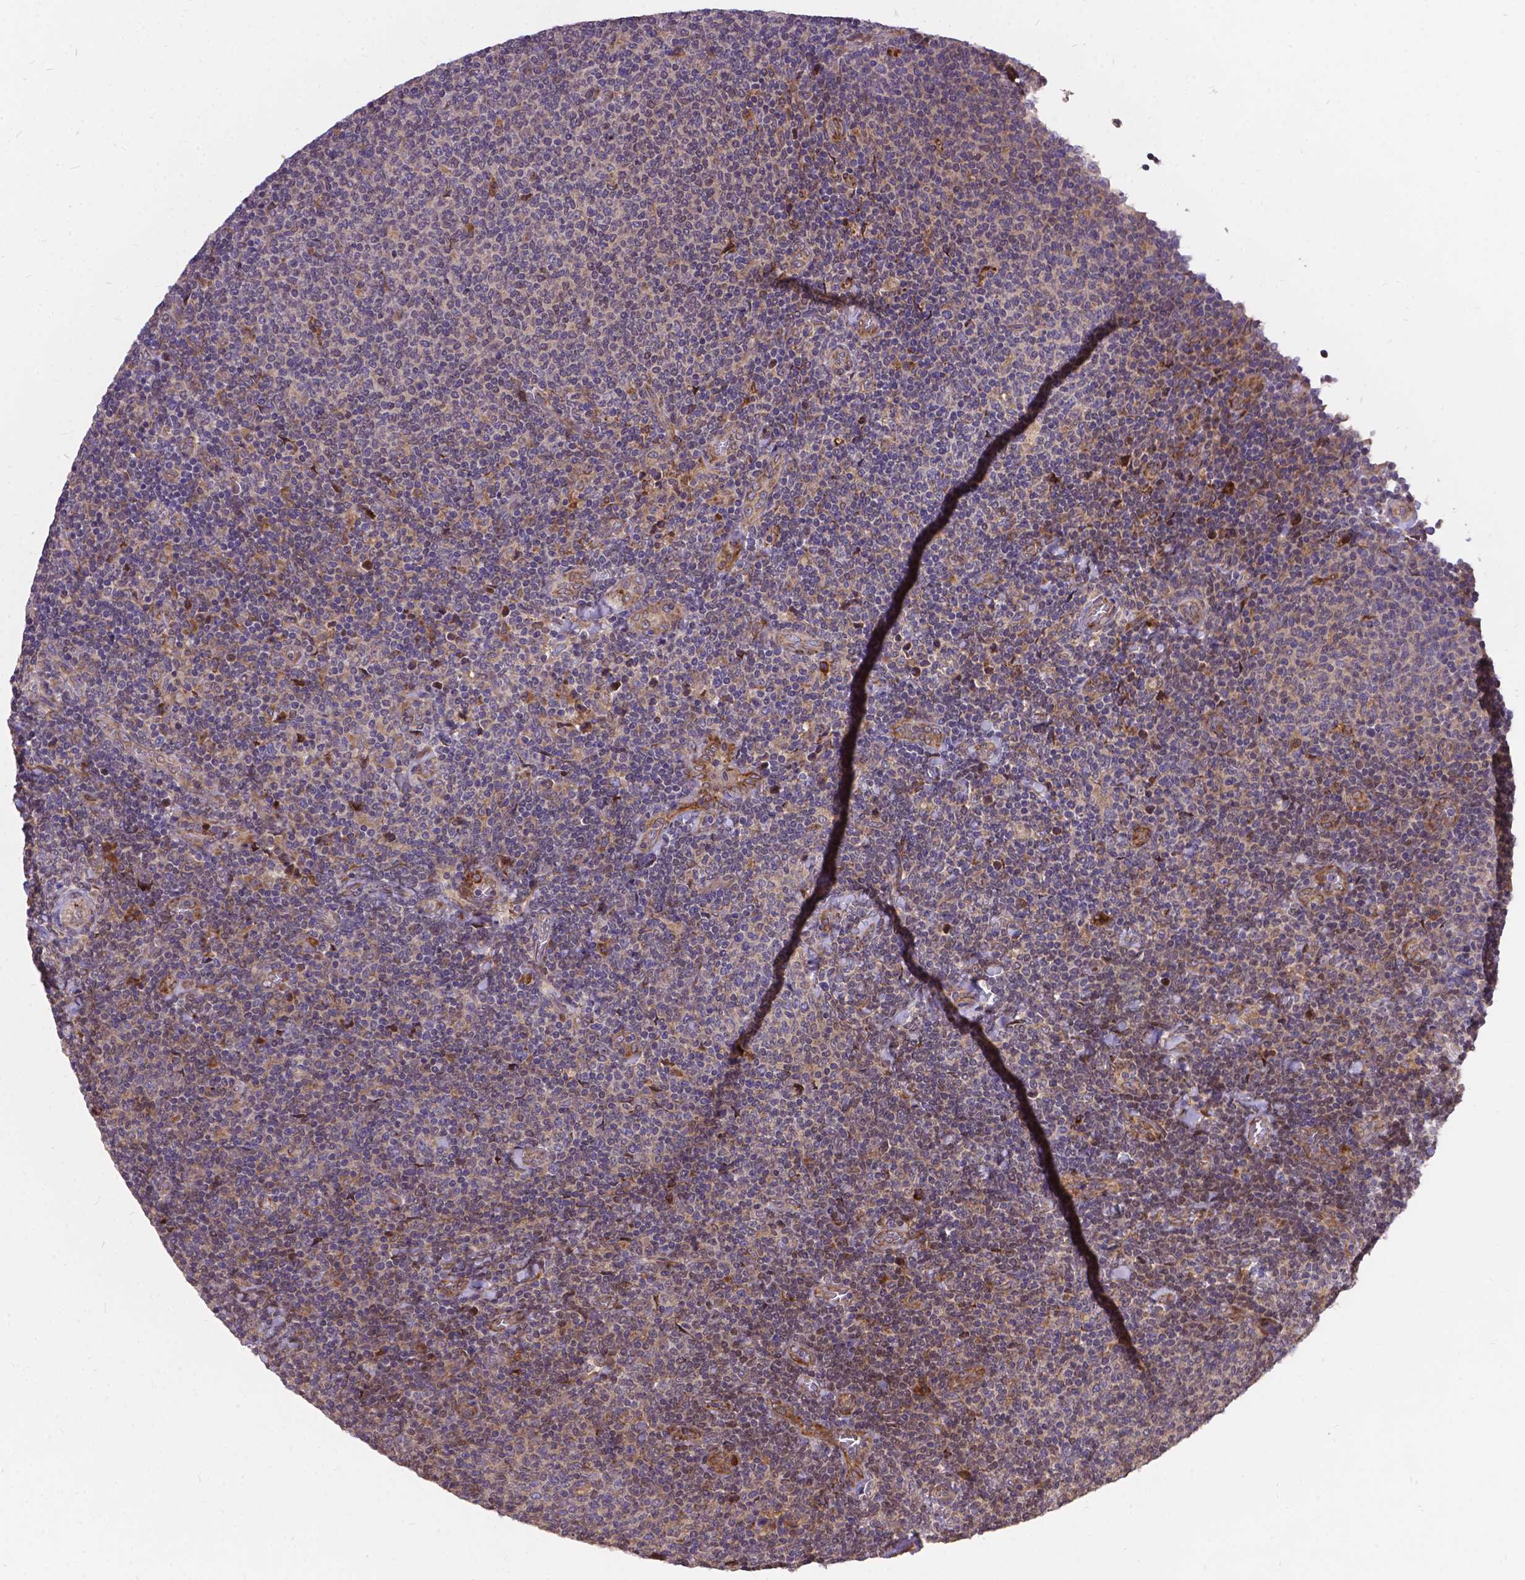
{"staining": {"intensity": "negative", "quantity": "none", "location": "none"}, "tissue": "lymphoma", "cell_type": "Tumor cells", "image_type": "cancer", "snomed": [{"axis": "morphology", "description": "Malignant lymphoma, non-Hodgkin's type, Low grade"}, {"axis": "topography", "description": "Lymph node"}], "caption": "A micrograph of human lymphoma is negative for staining in tumor cells.", "gene": "DENND6A", "patient": {"sex": "male", "age": 52}}